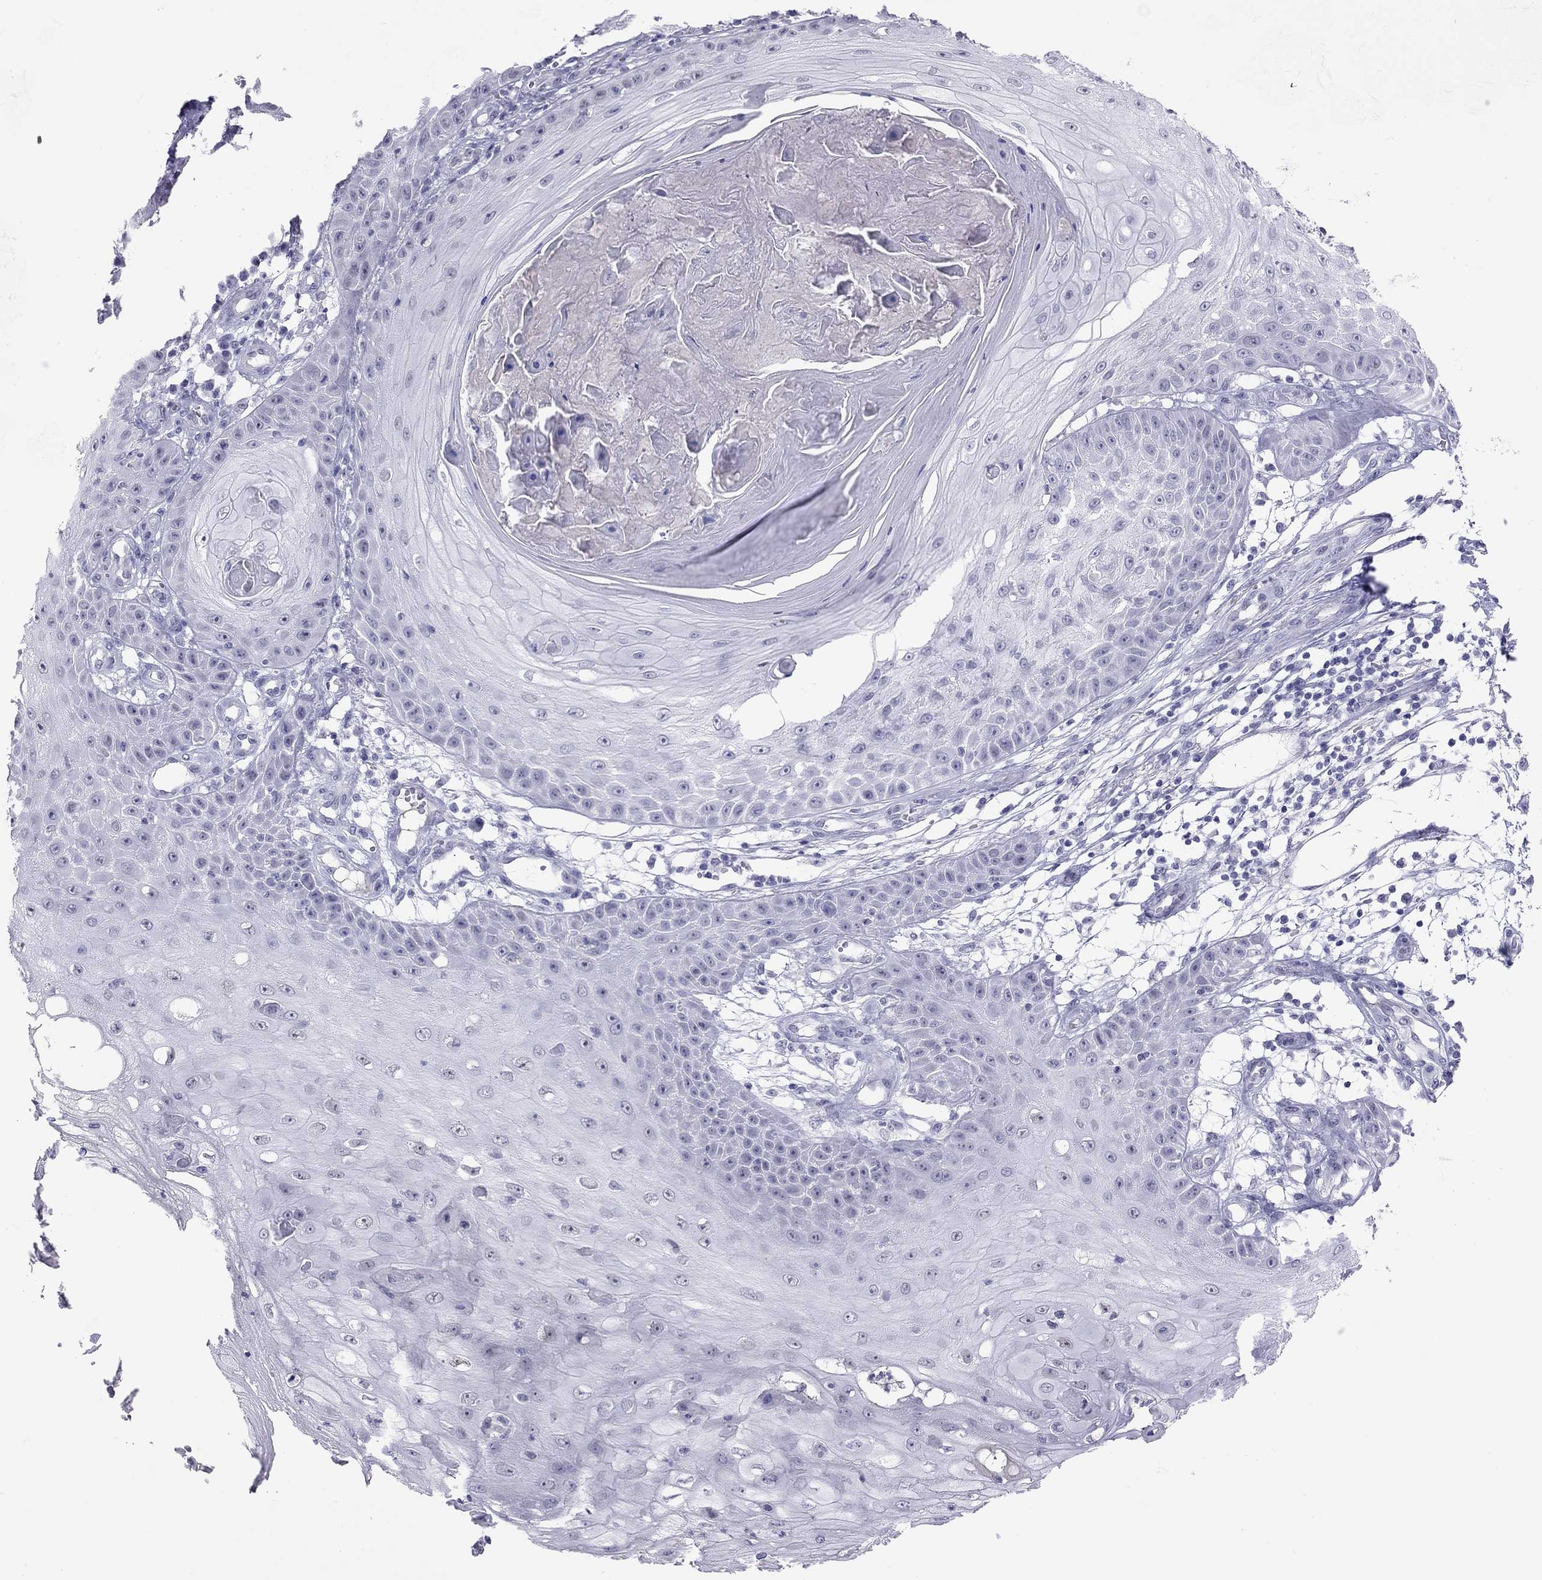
{"staining": {"intensity": "negative", "quantity": "none", "location": "none"}, "tissue": "skin cancer", "cell_type": "Tumor cells", "image_type": "cancer", "snomed": [{"axis": "morphology", "description": "Squamous cell carcinoma, NOS"}, {"axis": "topography", "description": "Skin"}], "caption": "Immunohistochemical staining of skin squamous cell carcinoma displays no significant expression in tumor cells.", "gene": "JHY", "patient": {"sex": "male", "age": 70}}